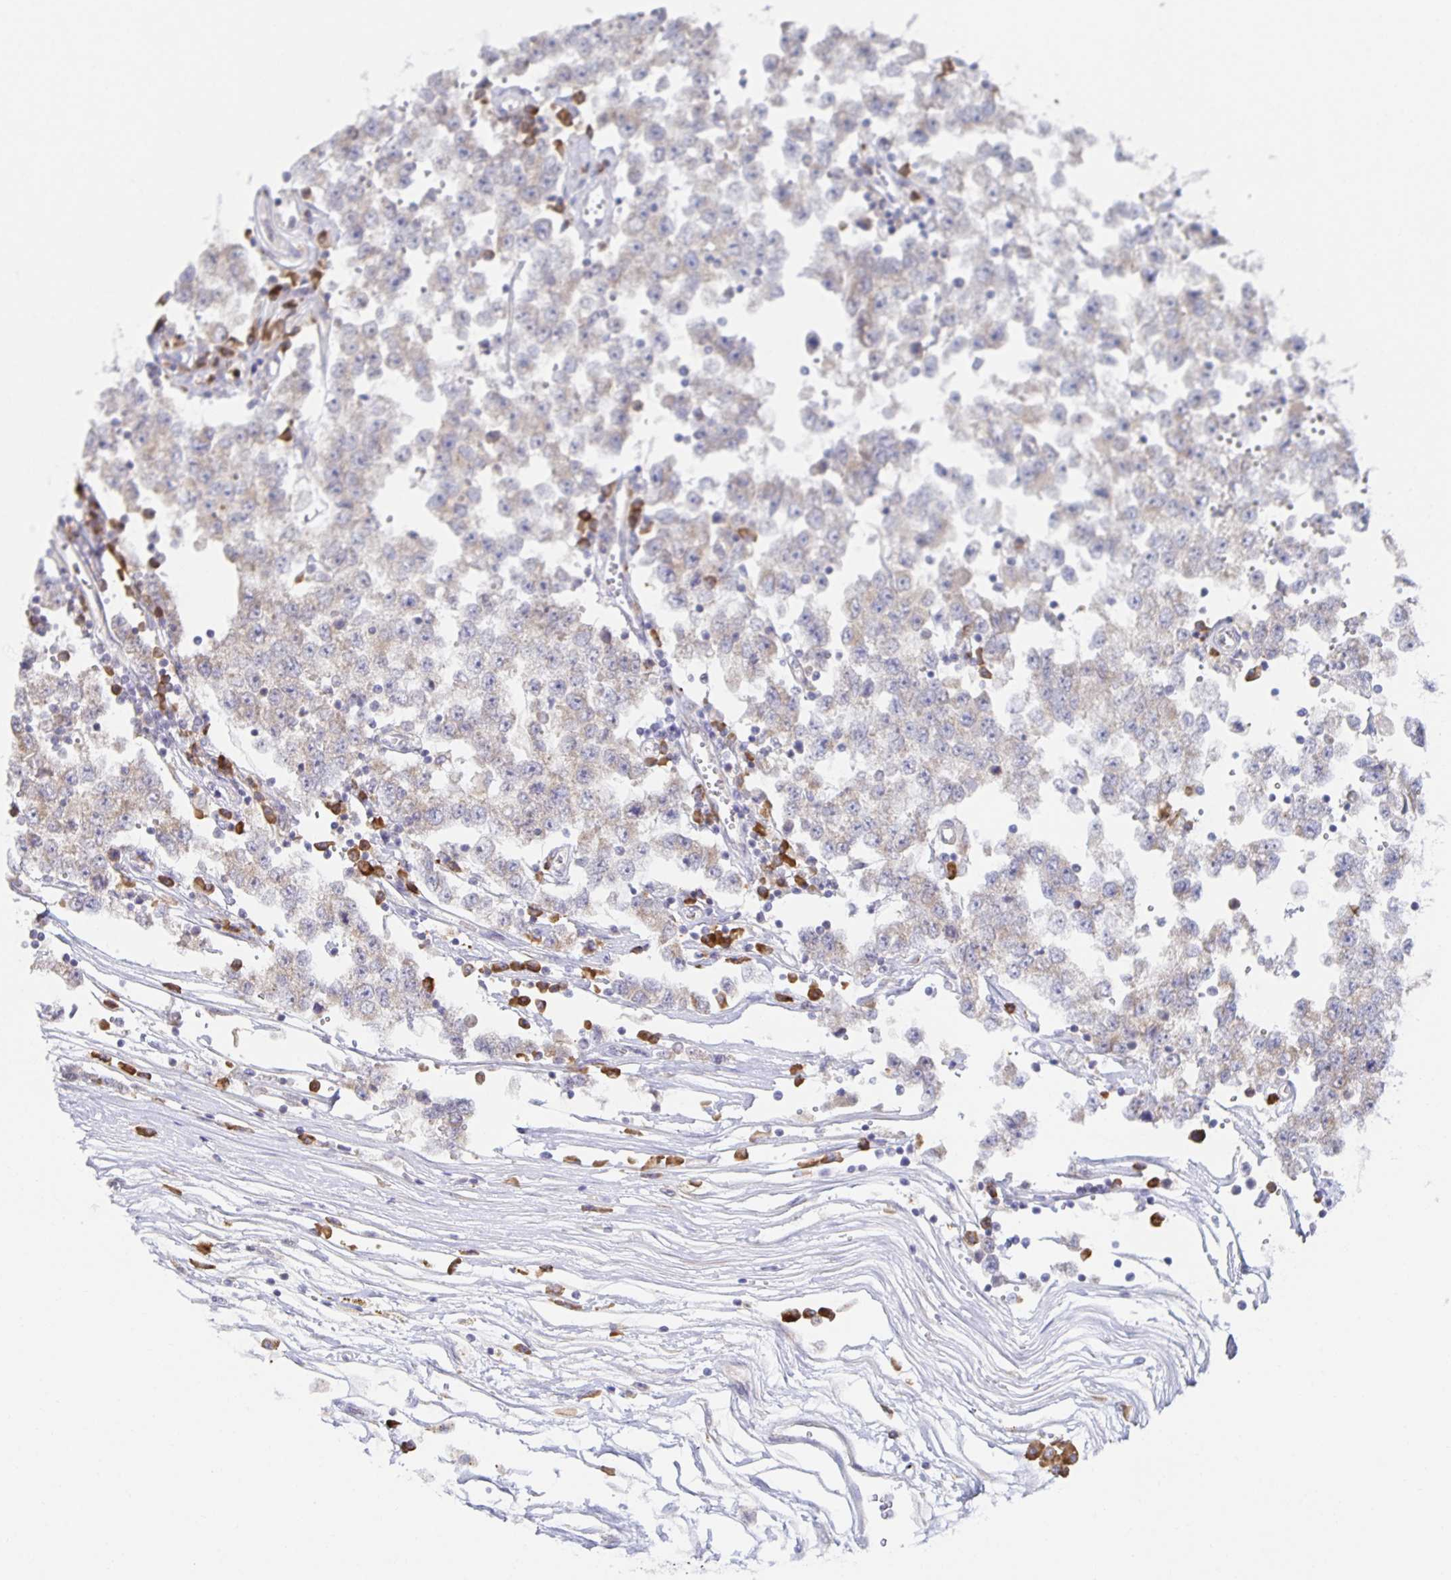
{"staining": {"intensity": "negative", "quantity": "none", "location": "none"}, "tissue": "testis cancer", "cell_type": "Tumor cells", "image_type": "cancer", "snomed": [{"axis": "morphology", "description": "Seminoma, NOS"}, {"axis": "topography", "description": "Testis"}], "caption": "DAB (3,3'-diaminobenzidine) immunohistochemical staining of seminoma (testis) exhibits no significant staining in tumor cells.", "gene": "BAD", "patient": {"sex": "male", "age": 34}}